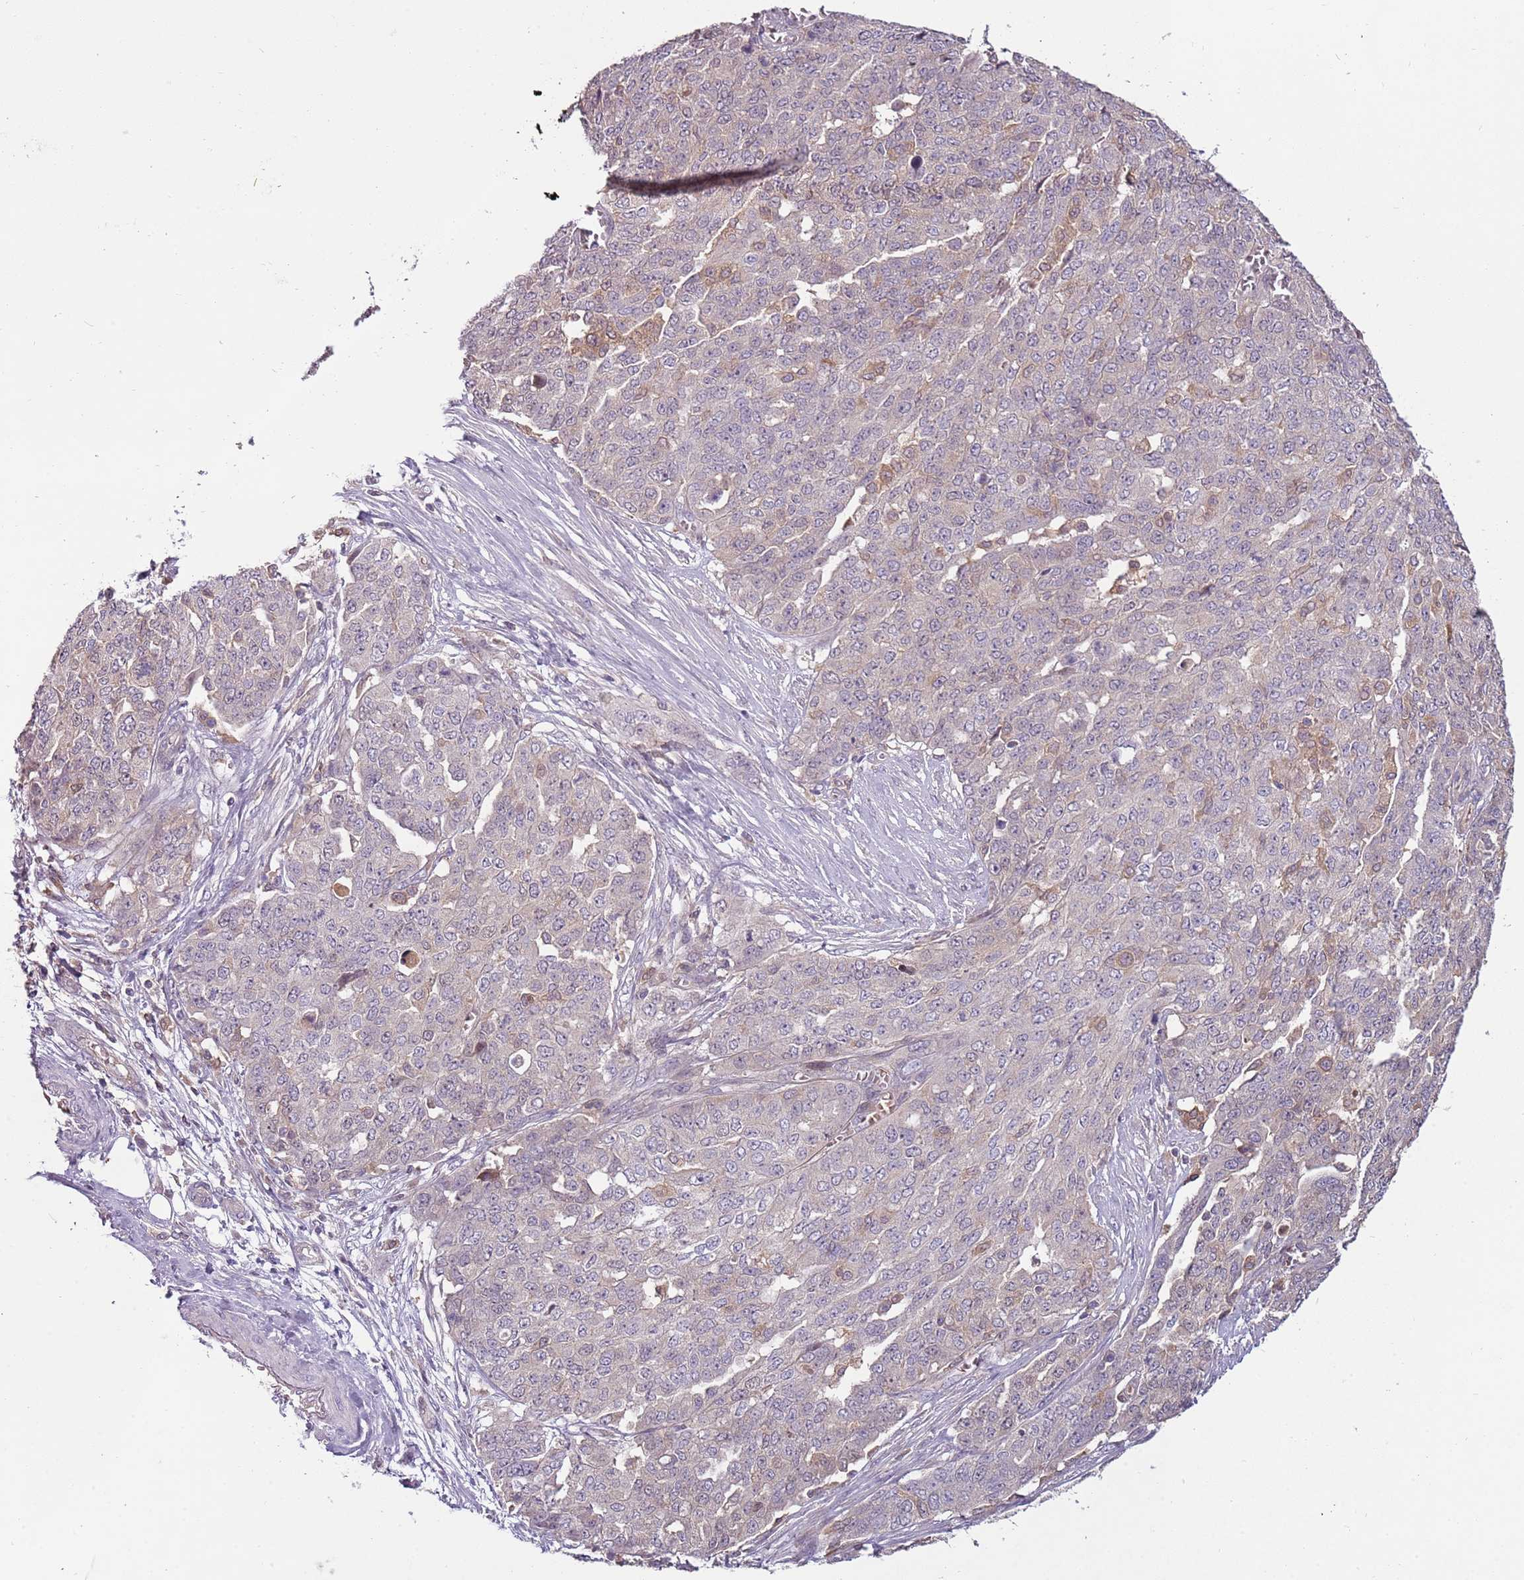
{"staining": {"intensity": "moderate", "quantity": "<25%", "location": "cytoplasmic/membranous"}, "tissue": "ovarian cancer", "cell_type": "Tumor cells", "image_type": "cancer", "snomed": [{"axis": "morphology", "description": "Cystadenocarcinoma, serous, NOS"}, {"axis": "topography", "description": "Soft tissue"}, {"axis": "topography", "description": "Ovary"}], "caption": "Tumor cells display low levels of moderate cytoplasmic/membranous expression in approximately <25% of cells in ovarian cancer (serous cystadenocarcinoma).", "gene": "ARHGAP5", "patient": {"sex": "female", "age": 57}}